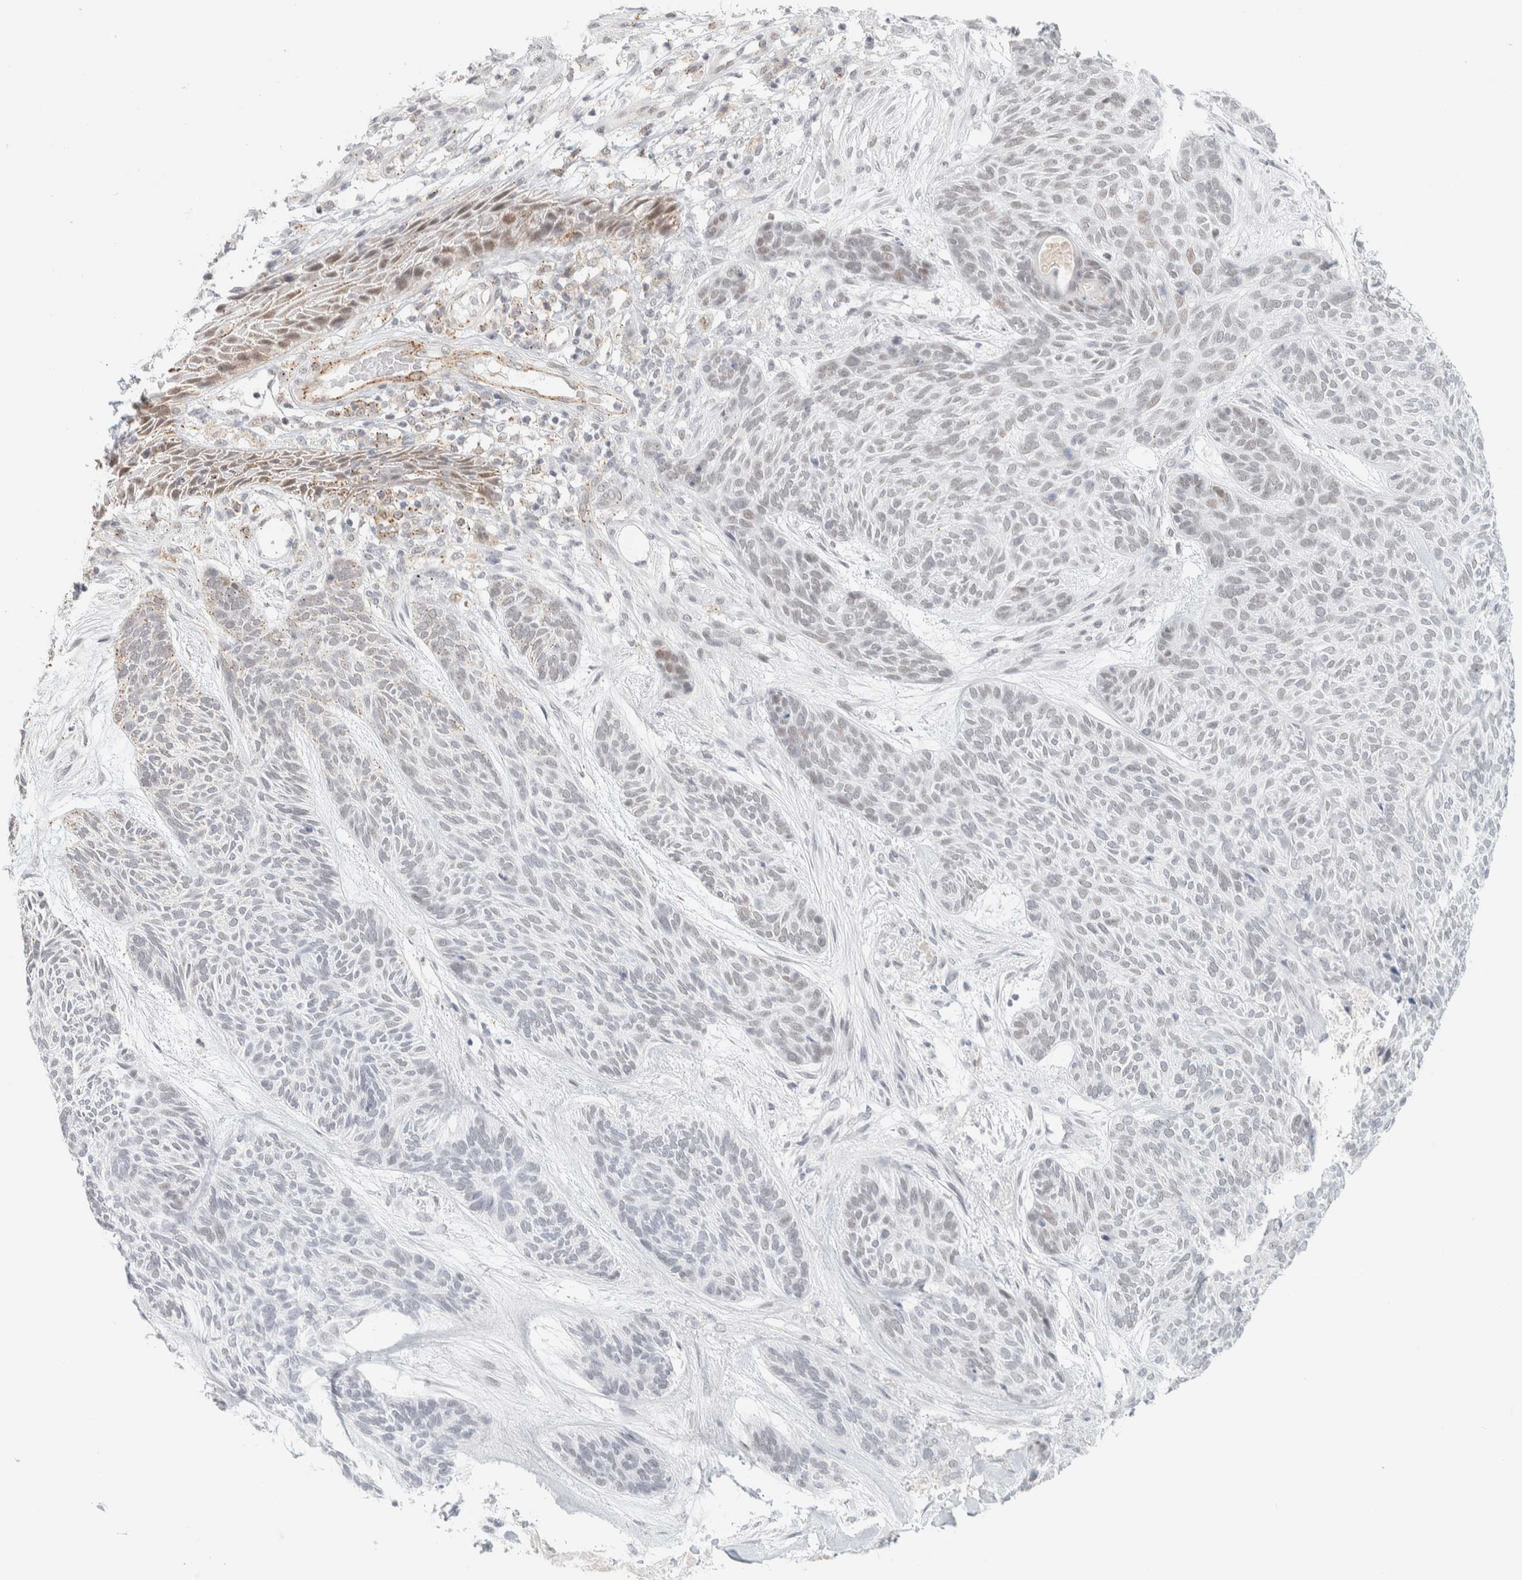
{"staining": {"intensity": "negative", "quantity": "none", "location": "none"}, "tissue": "skin cancer", "cell_type": "Tumor cells", "image_type": "cancer", "snomed": [{"axis": "morphology", "description": "Basal cell carcinoma"}, {"axis": "topography", "description": "Skin"}], "caption": "A high-resolution photomicrograph shows immunohistochemistry staining of skin cancer, which reveals no significant staining in tumor cells.", "gene": "CDH17", "patient": {"sex": "male", "age": 55}}